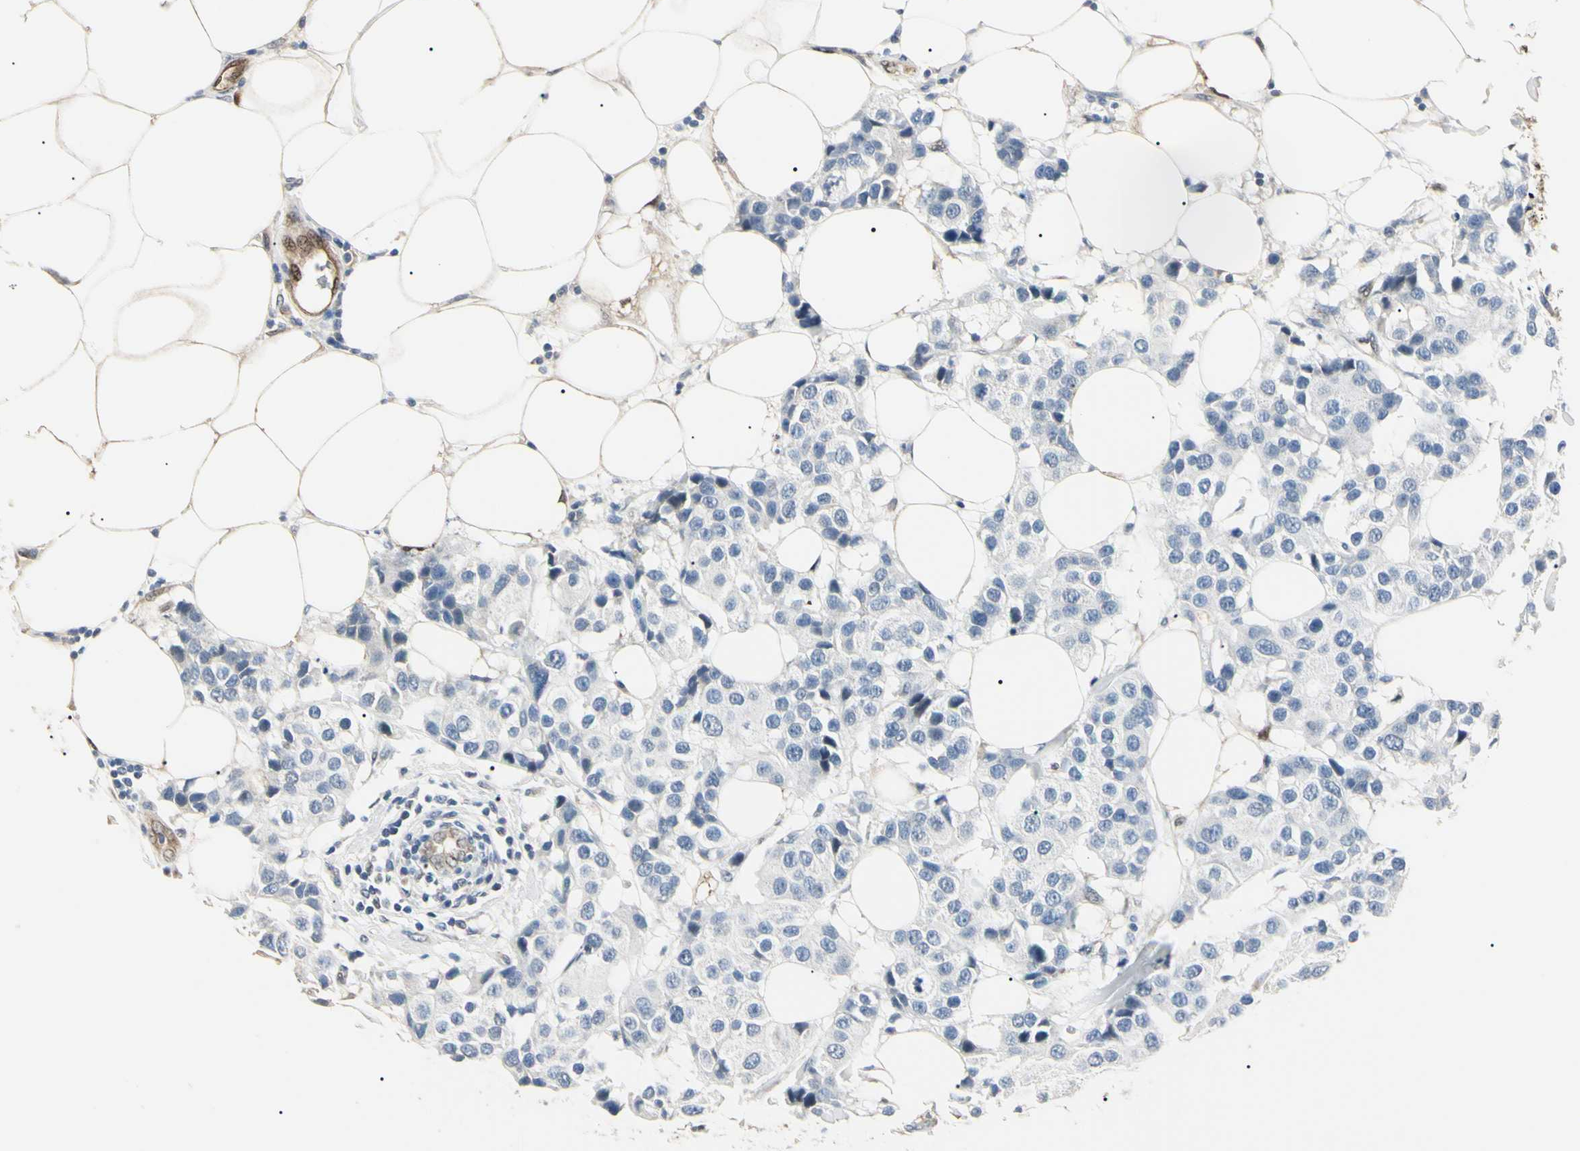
{"staining": {"intensity": "weak", "quantity": "<25%", "location": "cytoplasmic/membranous"}, "tissue": "breast cancer", "cell_type": "Tumor cells", "image_type": "cancer", "snomed": [{"axis": "morphology", "description": "Normal tissue, NOS"}, {"axis": "morphology", "description": "Duct carcinoma"}, {"axis": "topography", "description": "Breast"}], "caption": "Immunohistochemical staining of human breast cancer (intraductal carcinoma) demonstrates no significant positivity in tumor cells.", "gene": "AKR1C3", "patient": {"sex": "female", "age": 39}}